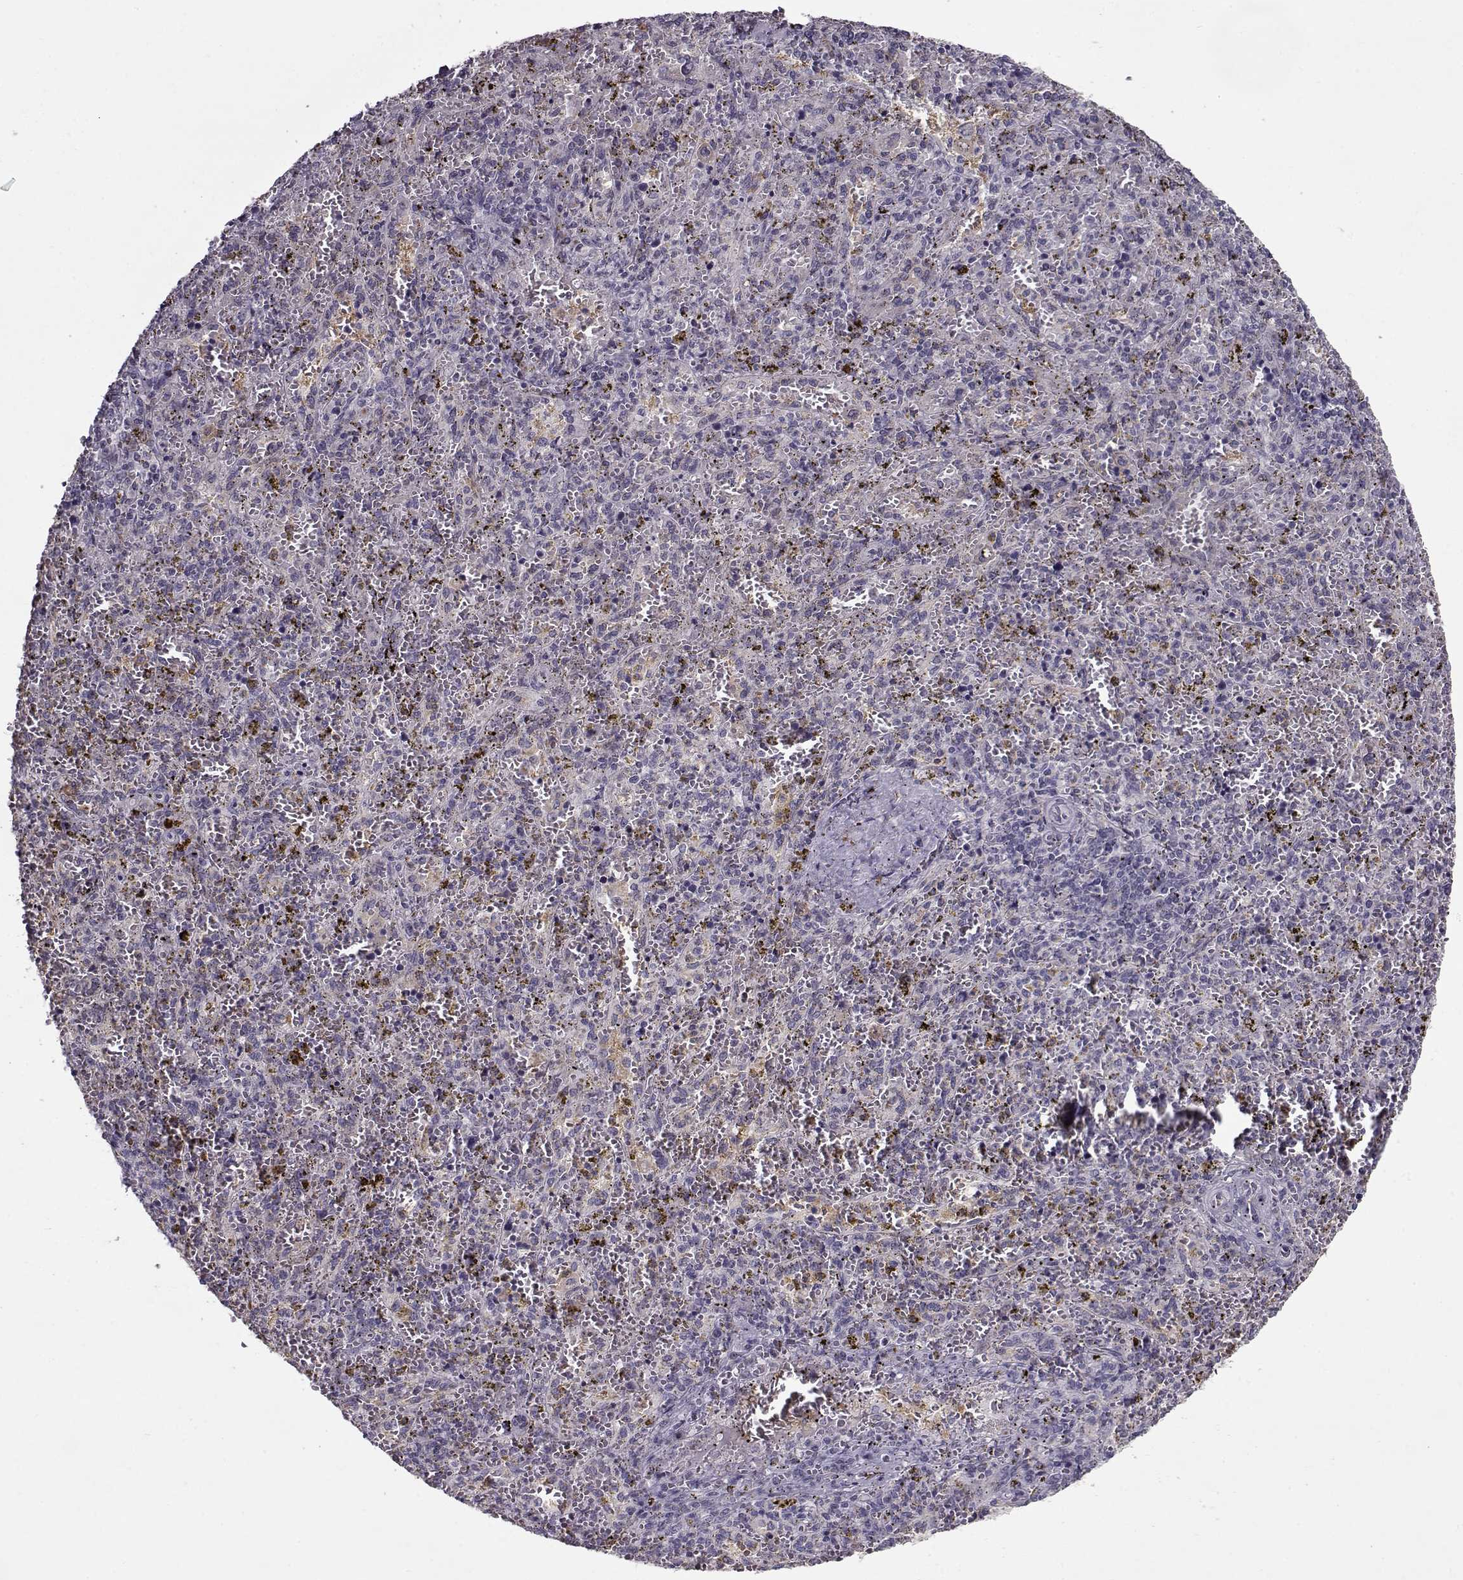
{"staining": {"intensity": "weak", "quantity": "<25%", "location": "cytoplasmic/membranous"}, "tissue": "spleen", "cell_type": "Cells in red pulp", "image_type": "normal", "snomed": [{"axis": "morphology", "description": "Normal tissue, NOS"}, {"axis": "topography", "description": "Spleen"}], "caption": "A high-resolution micrograph shows immunohistochemistry (IHC) staining of benign spleen, which displays no significant positivity in cells in red pulp.", "gene": "SEC16B", "patient": {"sex": "female", "age": 50}}